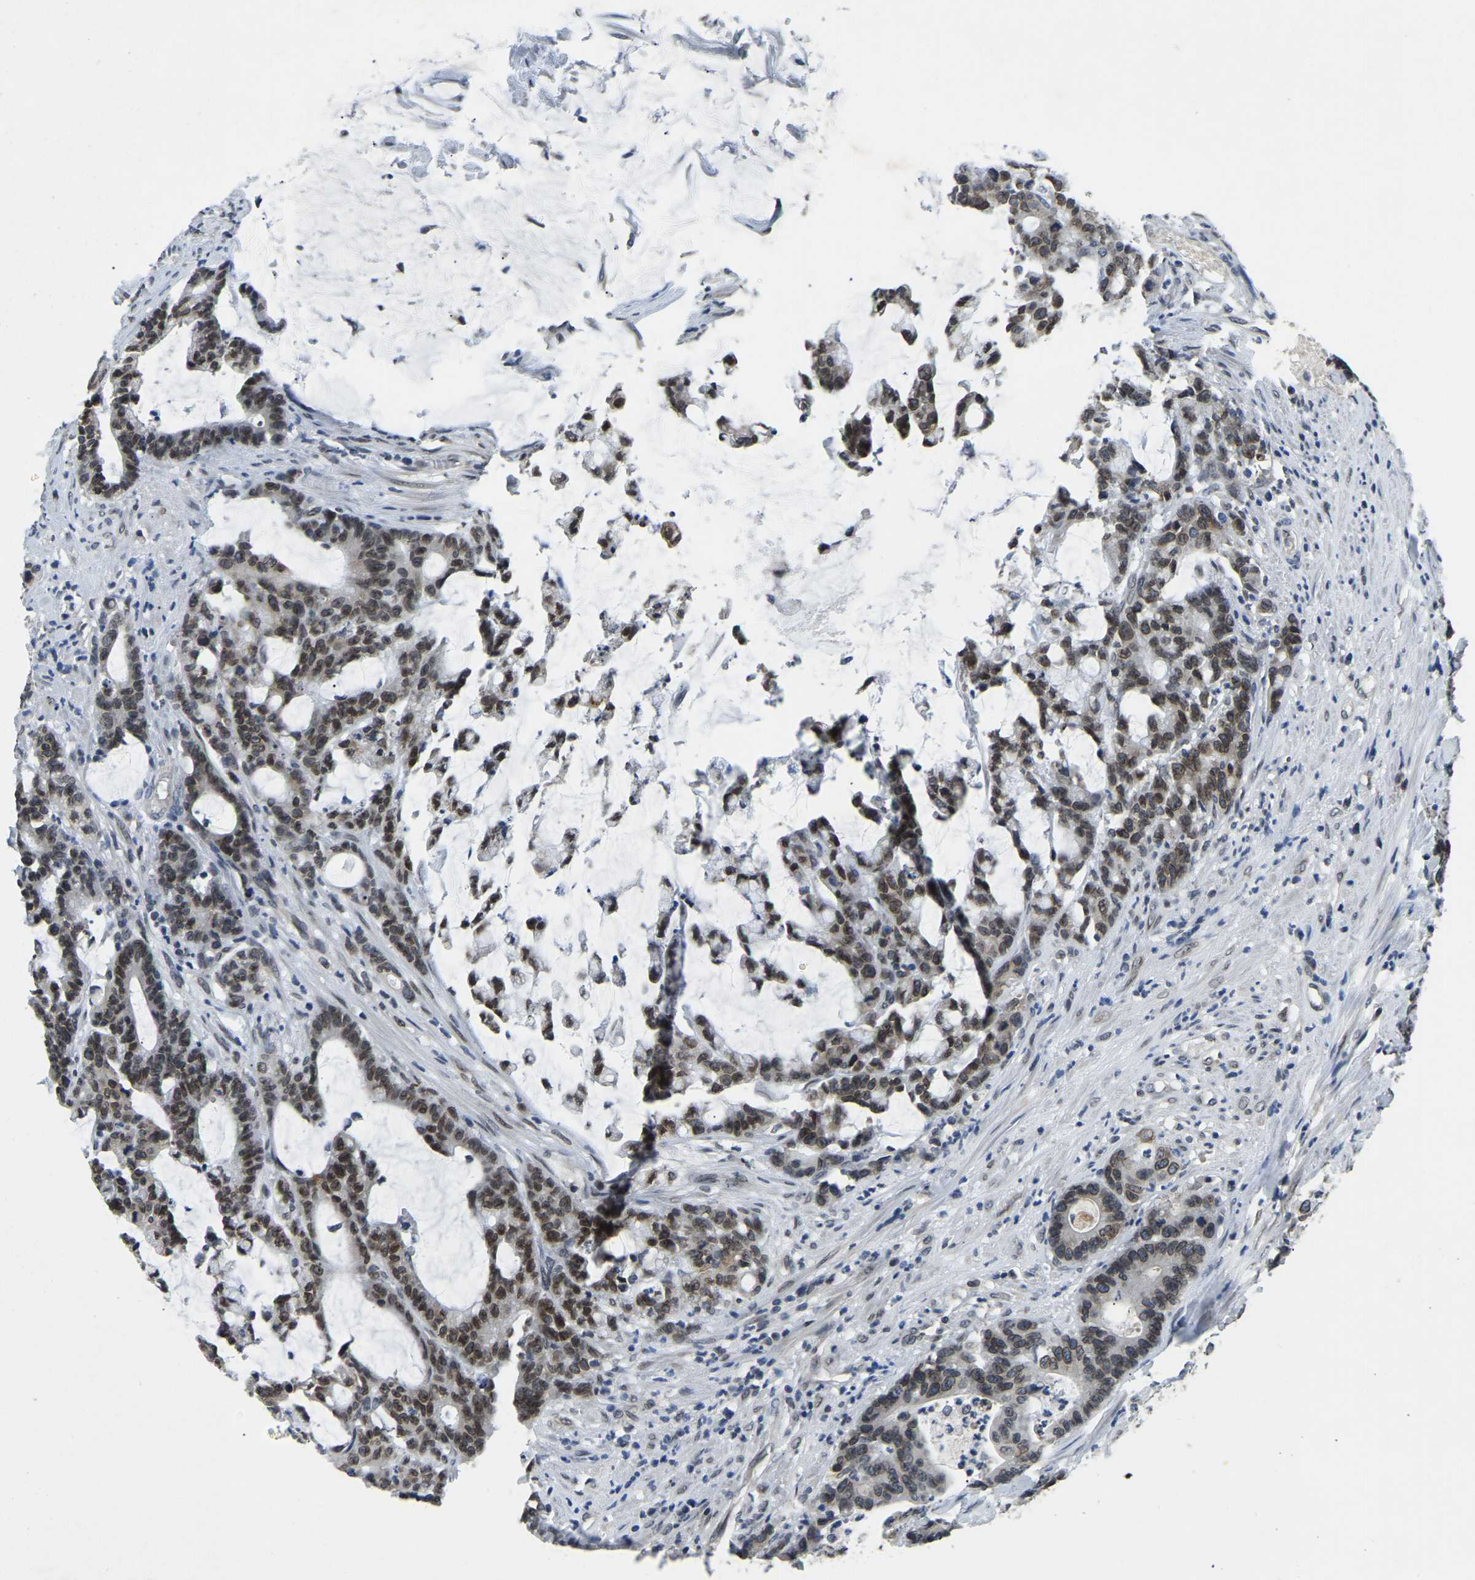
{"staining": {"intensity": "moderate", "quantity": ">75%", "location": "nuclear"}, "tissue": "colorectal cancer", "cell_type": "Tumor cells", "image_type": "cancer", "snomed": [{"axis": "morphology", "description": "Adenocarcinoma, NOS"}, {"axis": "topography", "description": "Colon"}], "caption": "Colorectal cancer (adenocarcinoma) stained for a protein (brown) demonstrates moderate nuclear positive positivity in about >75% of tumor cells.", "gene": "RANBP2", "patient": {"sex": "female", "age": 84}}